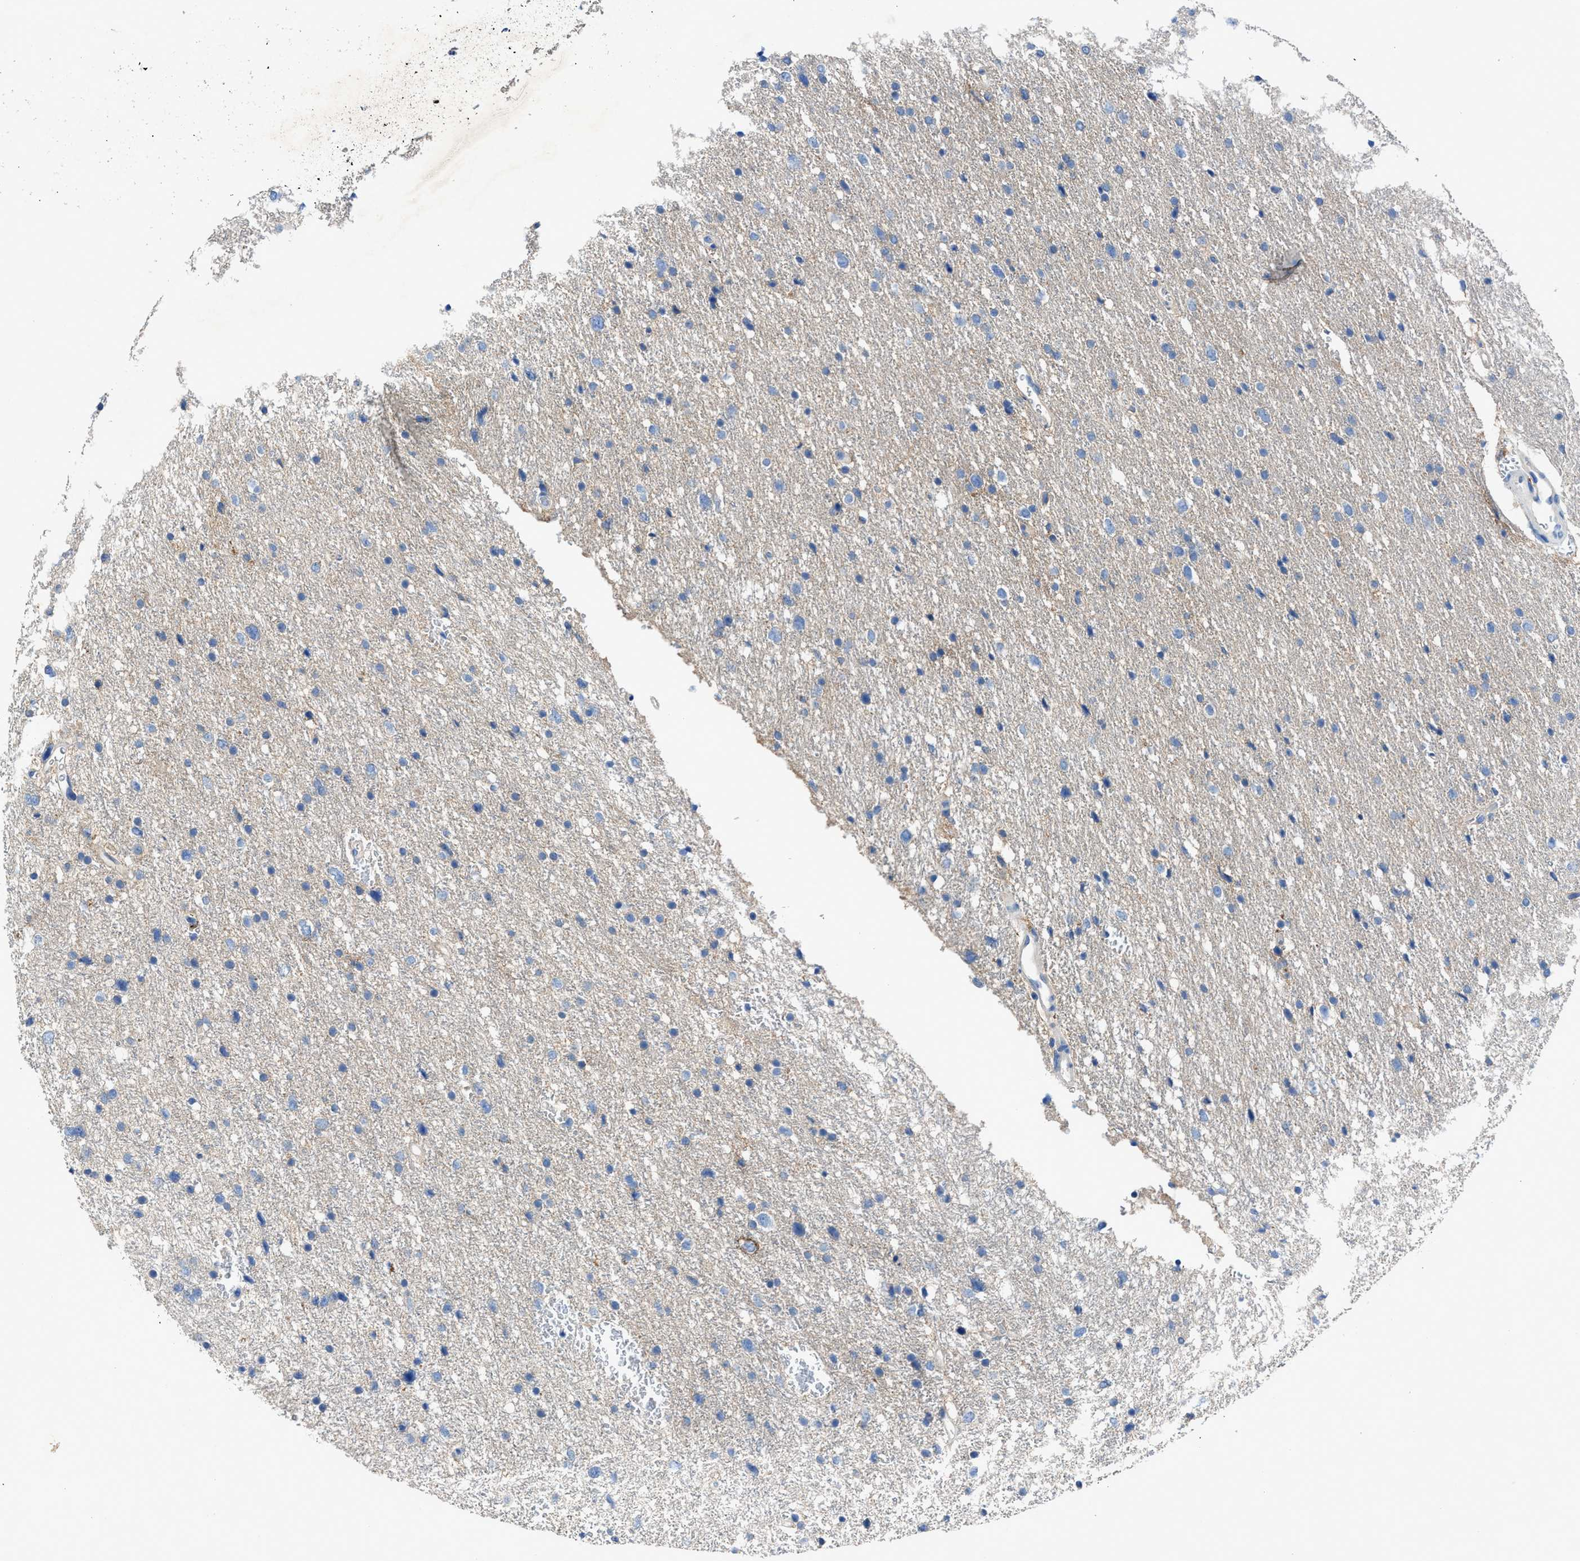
{"staining": {"intensity": "weak", "quantity": "<25%", "location": "cytoplasmic/membranous"}, "tissue": "glioma", "cell_type": "Tumor cells", "image_type": "cancer", "snomed": [{"axis": "morphology", "description": "Glioma, malignant, Low grade"}, {"axis": "topography", "description": "Brain"}], "caption": "An immunohistochemistry photomicrograph of low-grade glioma (malignant) is shown. There is no staining in tumor cells of low-grade glioma (malignant).", "gene": "PTGFRN", "patient": {"sex": "female", "age": 37}}